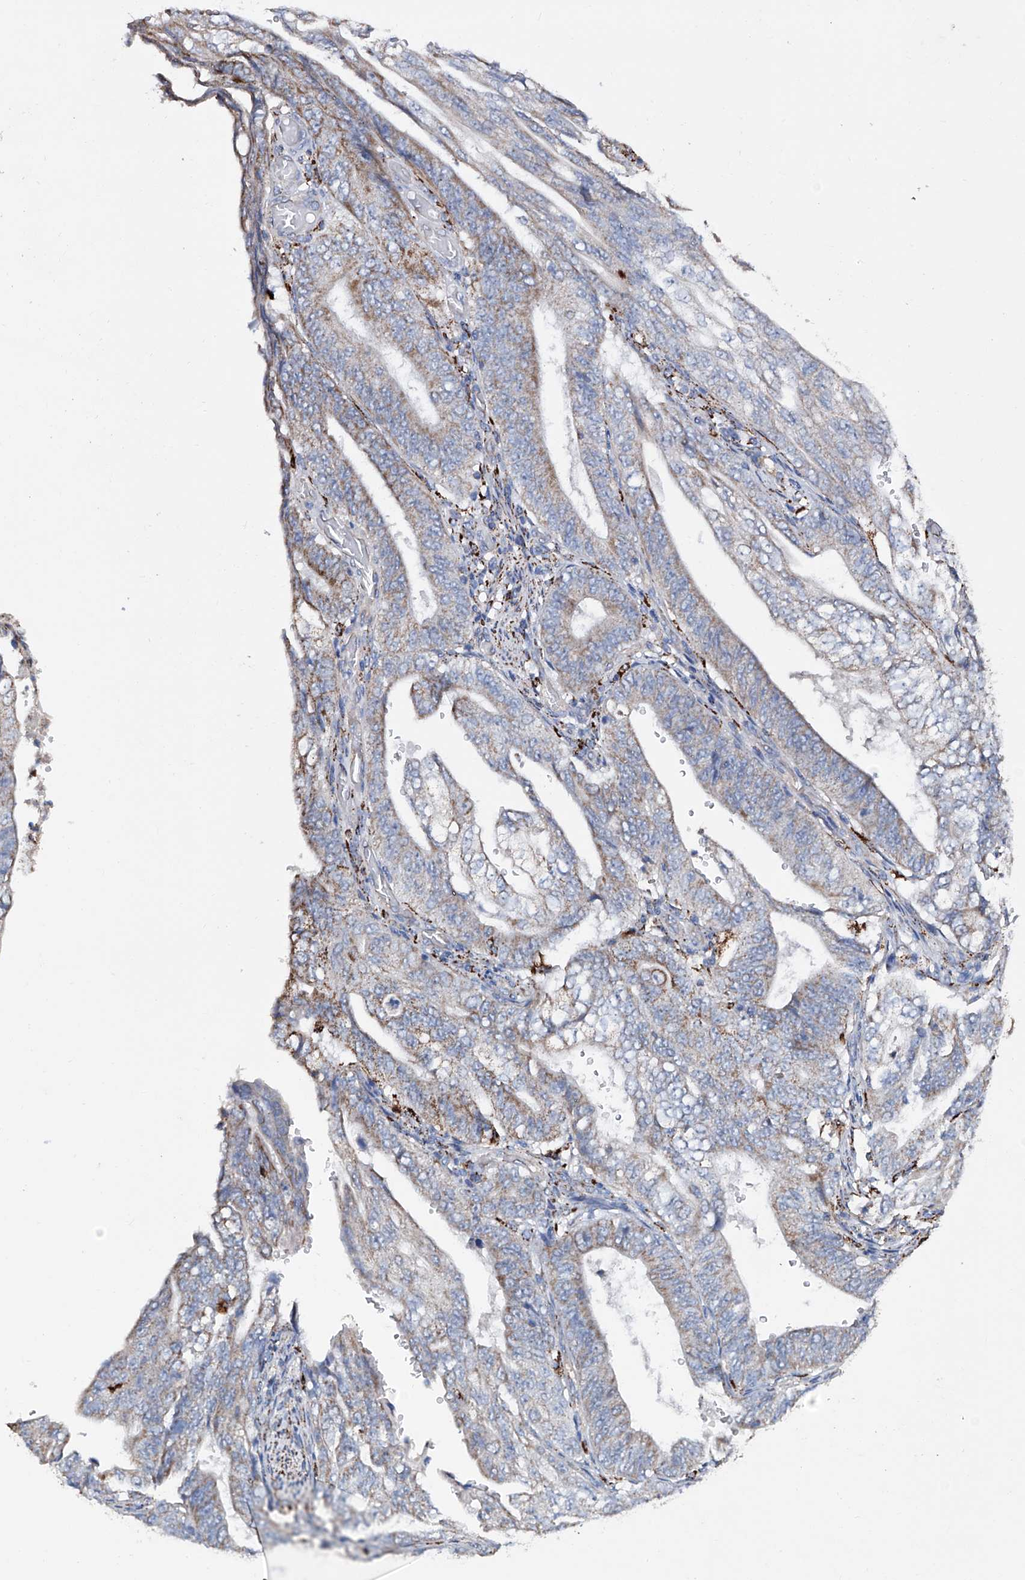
{"staining": {"intensity": "weak", "quantity": "25%-75%", "location": "cytoplasmic/membranous"}, "tissue": "stomach cancer", "cell_type": "Tumor cells", "image_type": "cancer", "snomed": [{"axis": "morphology", "description": "Adenocarcinoma, NOS"}, {"axis": "topography", "description": "Stomach"}], "caption": "High-magnification brightfield microscopy of stomach cancer stained with DAB (brown) and counterstained with hematoxylin (blue). tumor cells exhibit weak cytoplasmic/membranous staining is identified in approximately25%-75% of cells. The protein of interest is shown in brown color, while the nuclei are stained blue.", "gene": "NHS", "patient": {"sex": "female", "age": 73}}